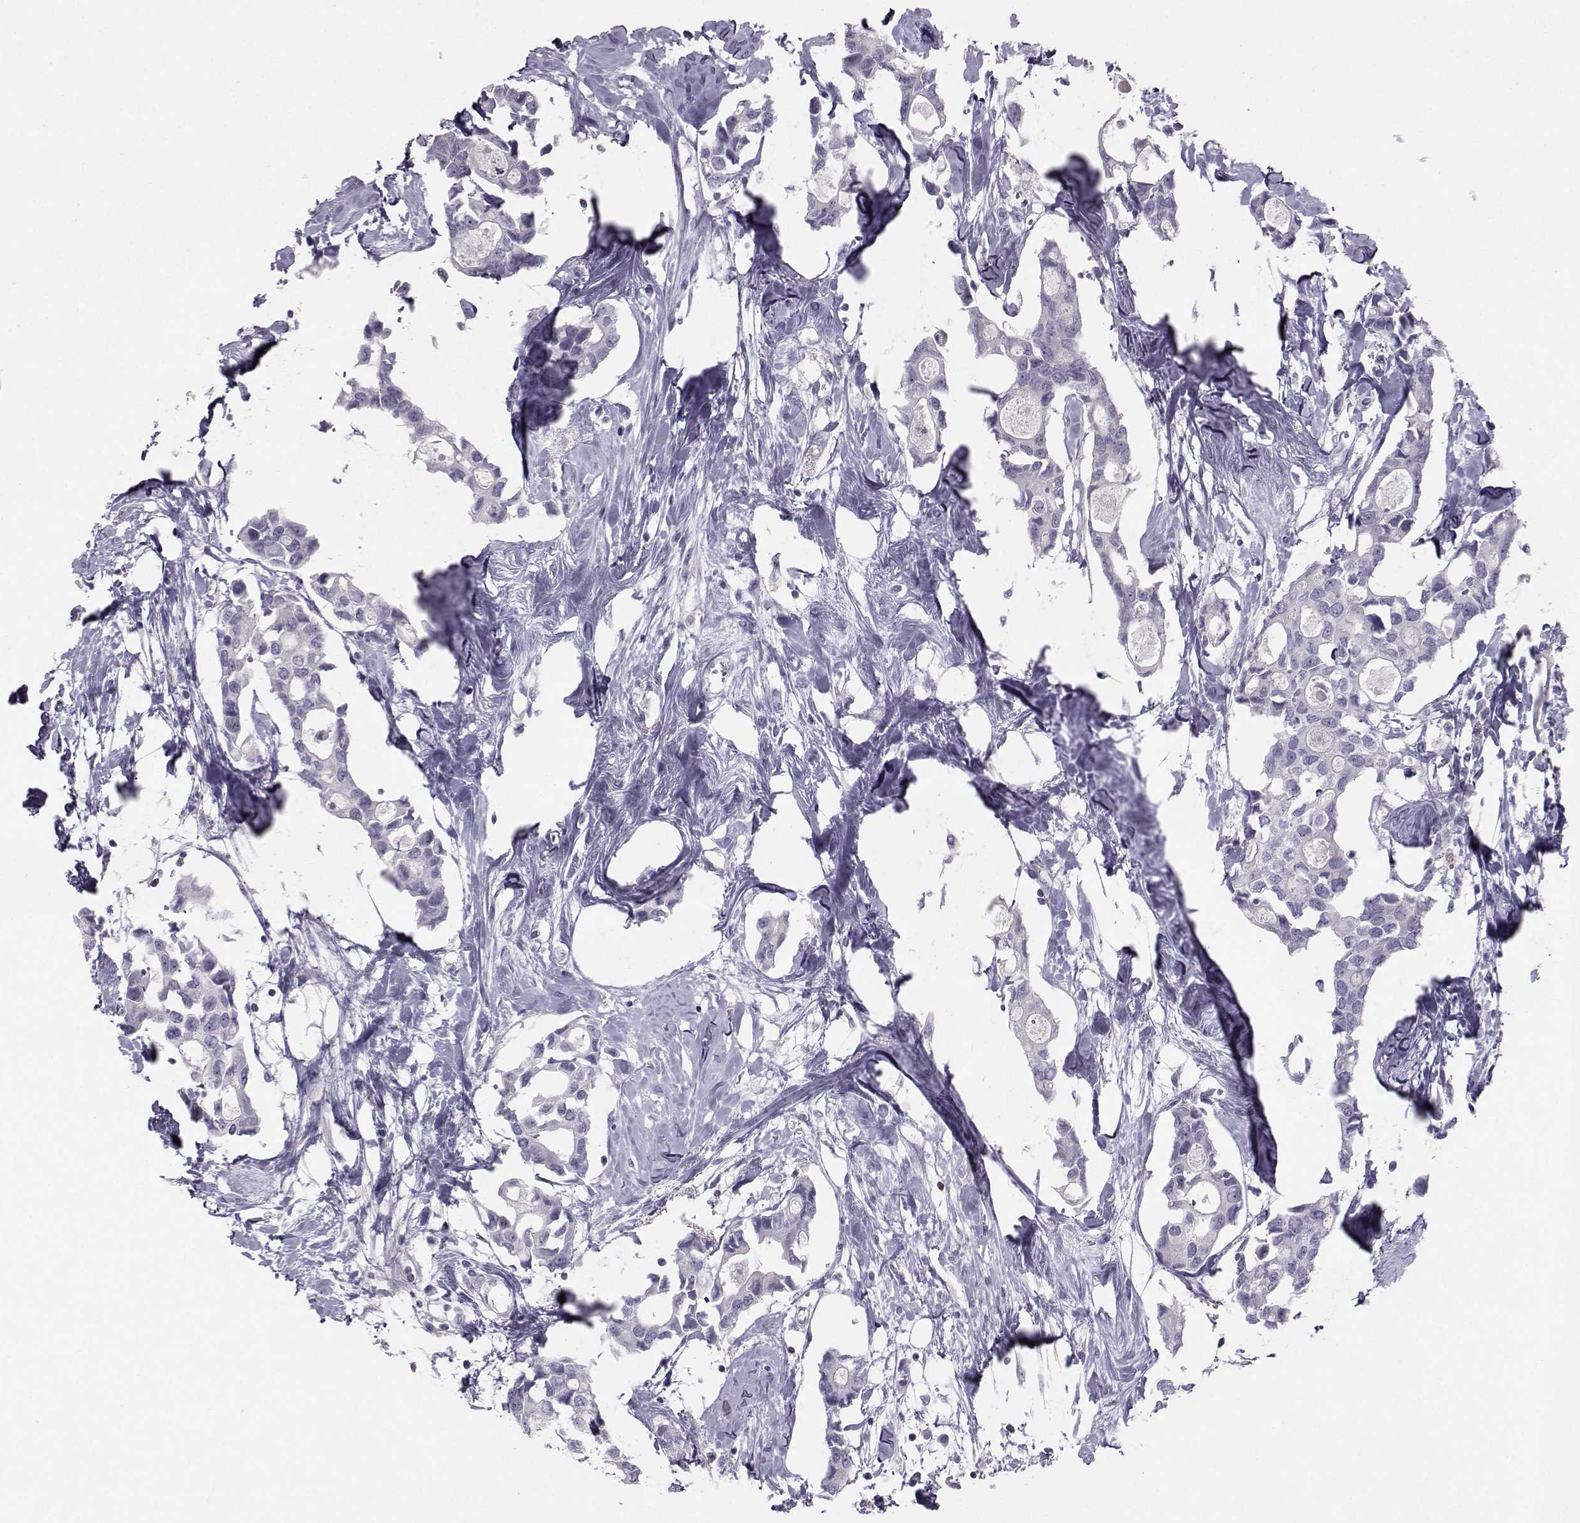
{"staining": {"intensity": "negative", "quantity": "none", "location": "none"}, "tissue": "breast cancer", "cell_type": "Tumor cells", "image_type": "cancer", "snomed": [{"axis": "morphology", "description": "Duct carcinoma"}, {"axis": "topography", "description": "Breast"}], "caption": "This histopathology image is of infiltrating ductal carcinoma (breast) stained with immunohistochemistry to label a protein in brown with the nuclei are counter-stained blue. There is no staining in tumor cells.", "gene": "GARIN3", "patient": {"sex": "female", "age": 83}}